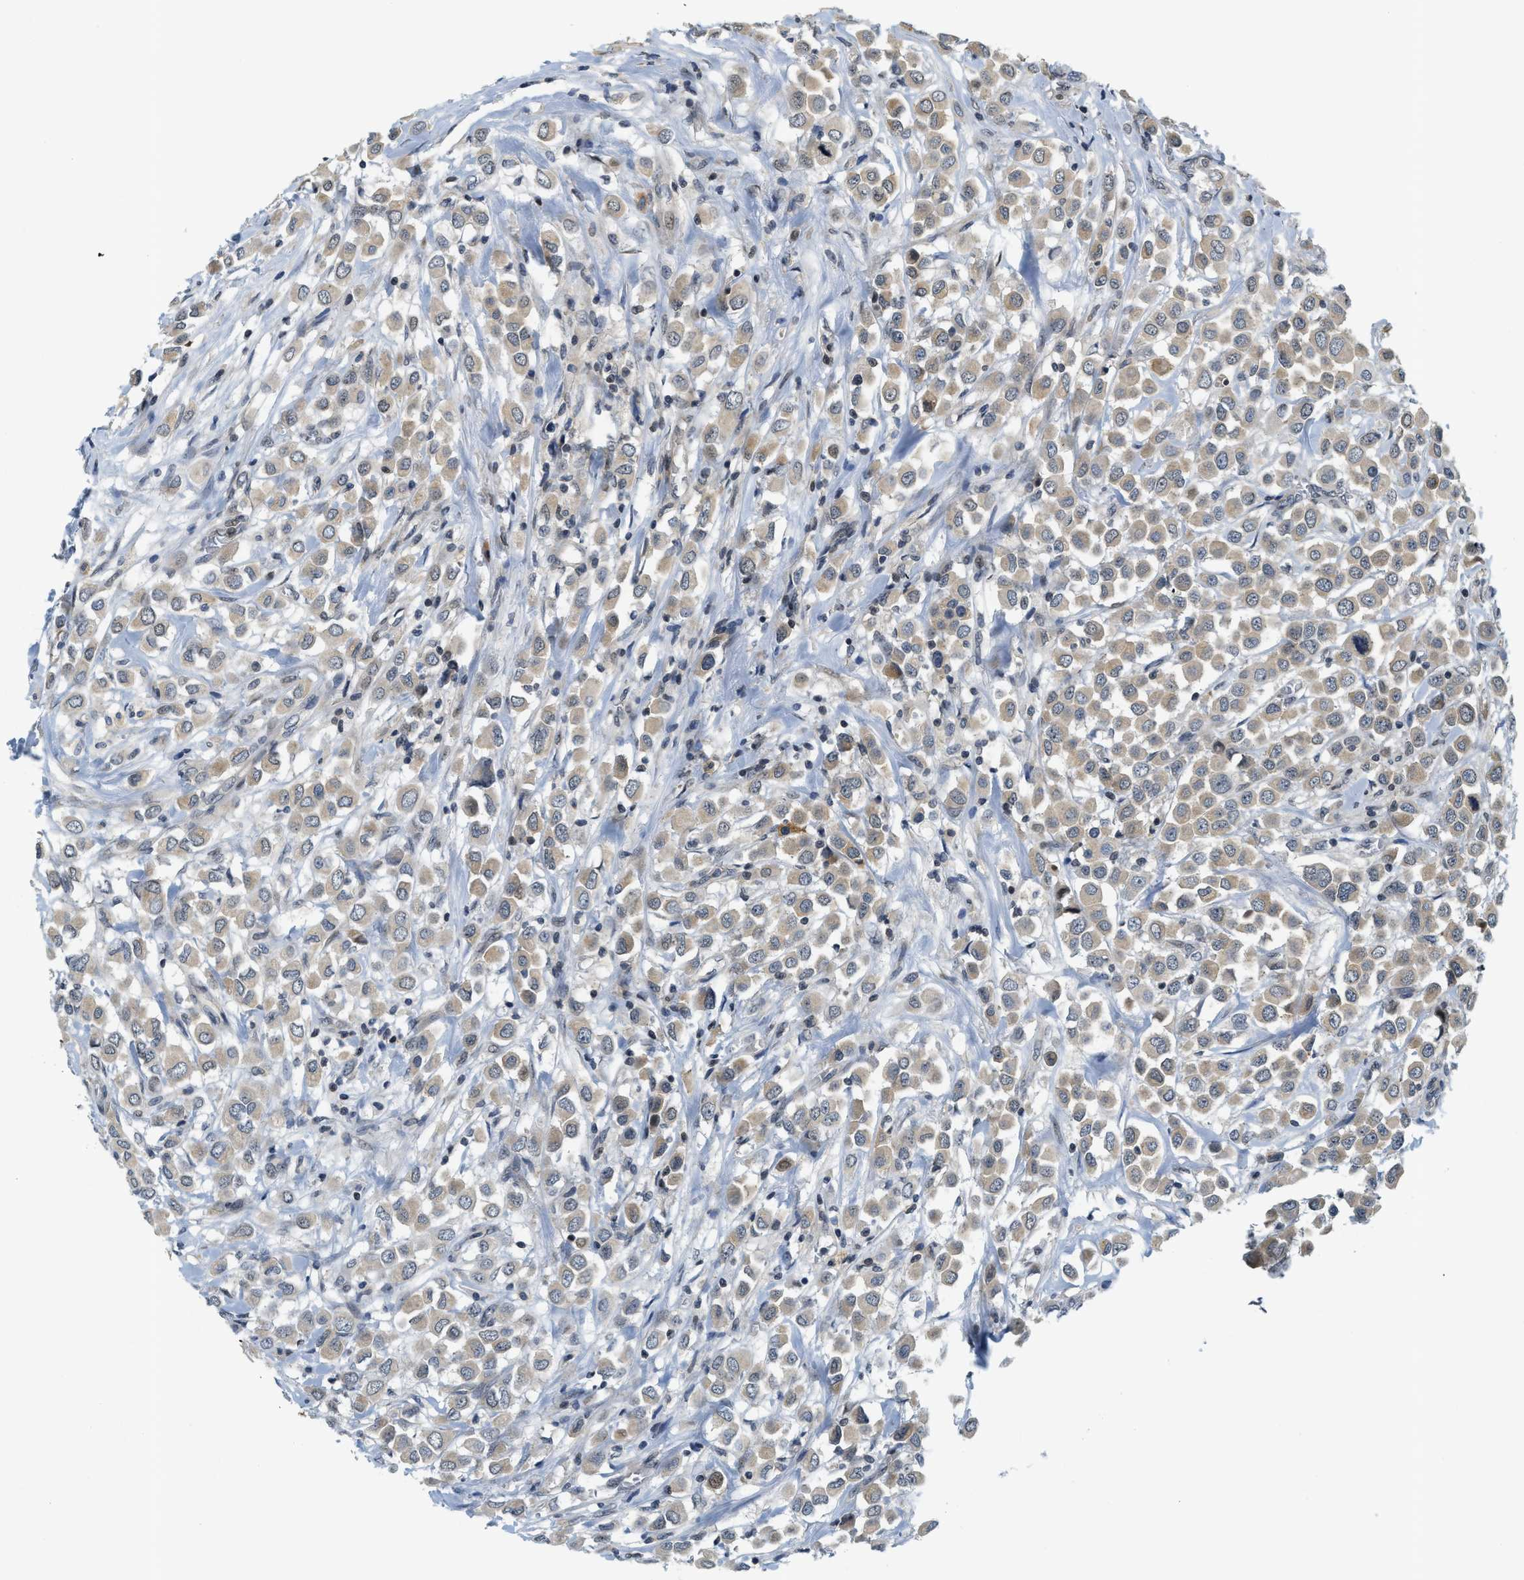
{"staining": {"intensity": "weak", "quantity": ">75%", "location": "cytoplasmic/membranous"}, "tissue": "breast cancer", "cell_type": "Tumor cells", "image_type": "cancer", "snomed": [{"axis": "morphology", "description": "Duct carcinoma"}, {"axis": "topography", "description": "Breast"}], "caption": "IHC photomicrograph of human intraductal carcinoma (breast) stained for a protein (brown), which shows low levels of weak cytoplasmic/membranous expression in about >75% of tumor cells.", "gene": "KMT2A", "patient": {"sex": "female", "age": 61}}